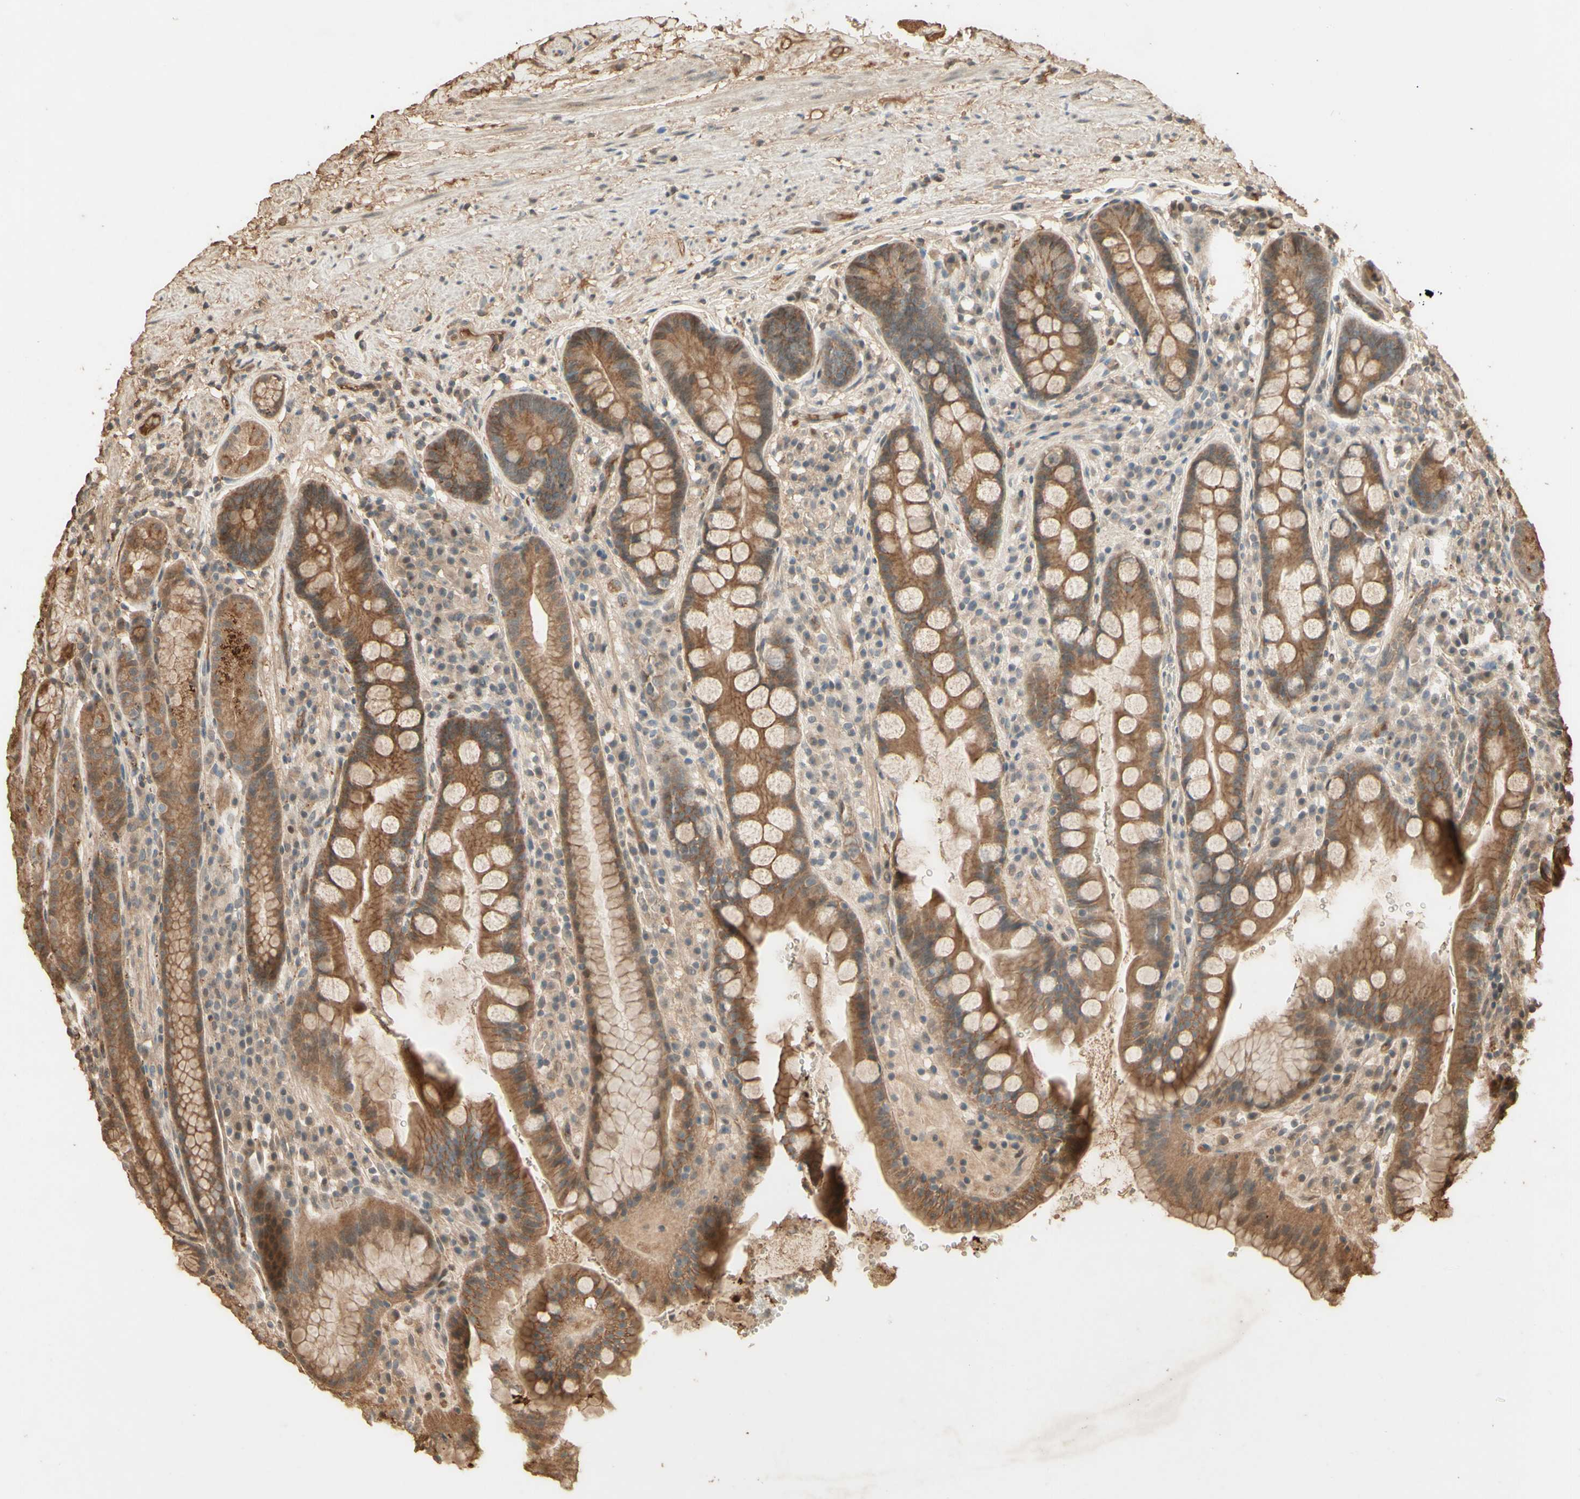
{"staining": {"intensity": "moderate", "quantity": ">75%", "location": "cytoplasmic/membranous"}, "tissue": "stomach", "cell_type": "Glandular cells", "image_type": "normal", "snomed": [{"axis": "morphology", "description": "Normal tissue, NOS"}, {"axis": "topography", "description": "Stomach, lower"}], "caption": "Moderate cytoplasmic/membranous positivity for a protein is identified in approximately >75% of glandular cells of unremarkable stomach using immunohistochemistry.", "gene": "SMAD9", "patient": {"sex": "male", "age": 52}}